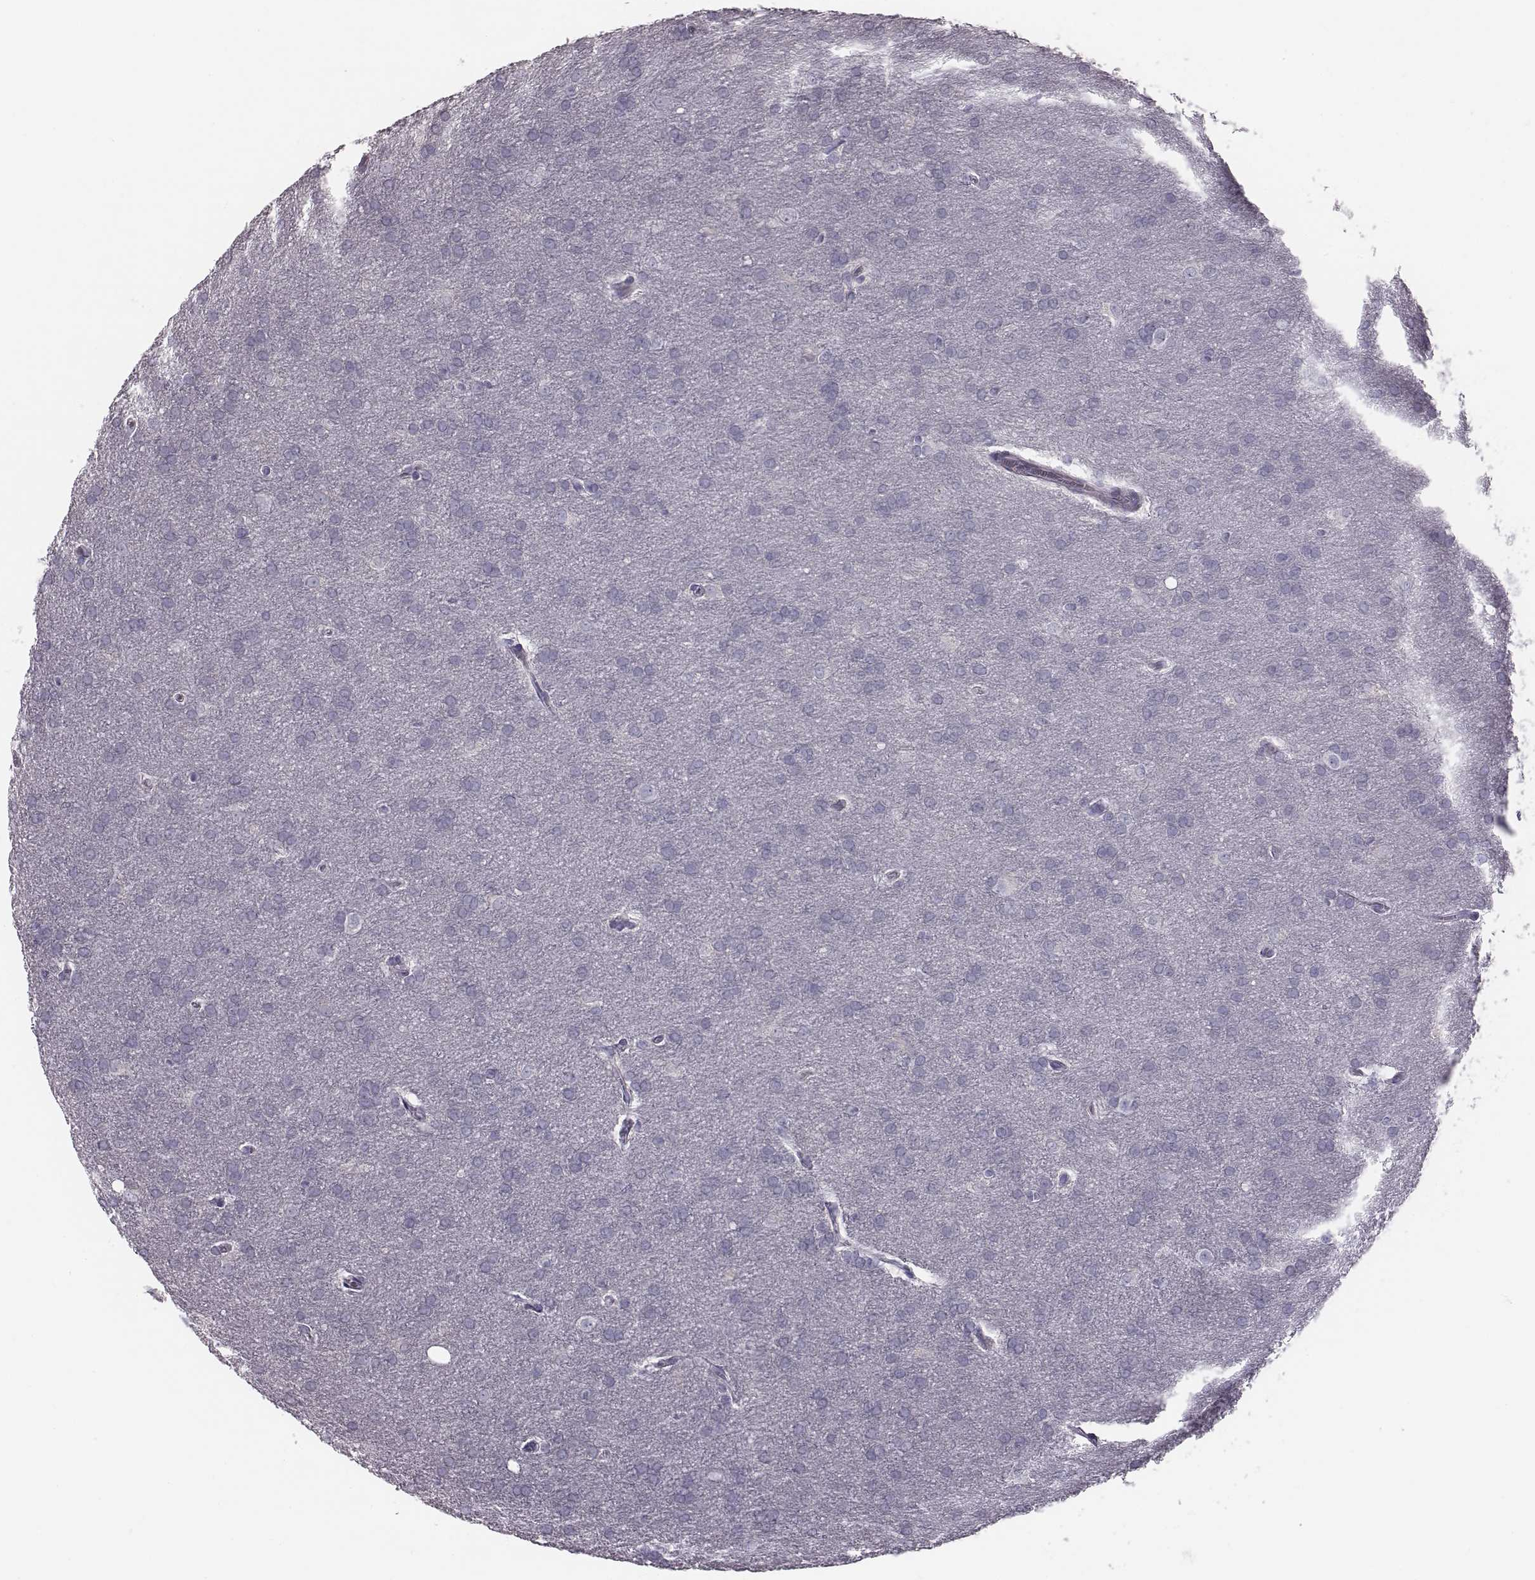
{"staining": {"intensity": "negative", "quantity": "none", "location": "none"}, "tissue": "glioma", "cell_type": "Tumor cells", "image_type": "cancer", "snomed": [{"axis": "morphology", "description": "Glioma, malignant, Low grade"}, {"axis": "topography", "description": "Brain"}], "caption": "This is an immunohistochemistry image of human malignant low-grade glioma. There is no expression in tumor cells.", "gene": "CRISP1", "patient": {"sex": "female", "age": 32}}